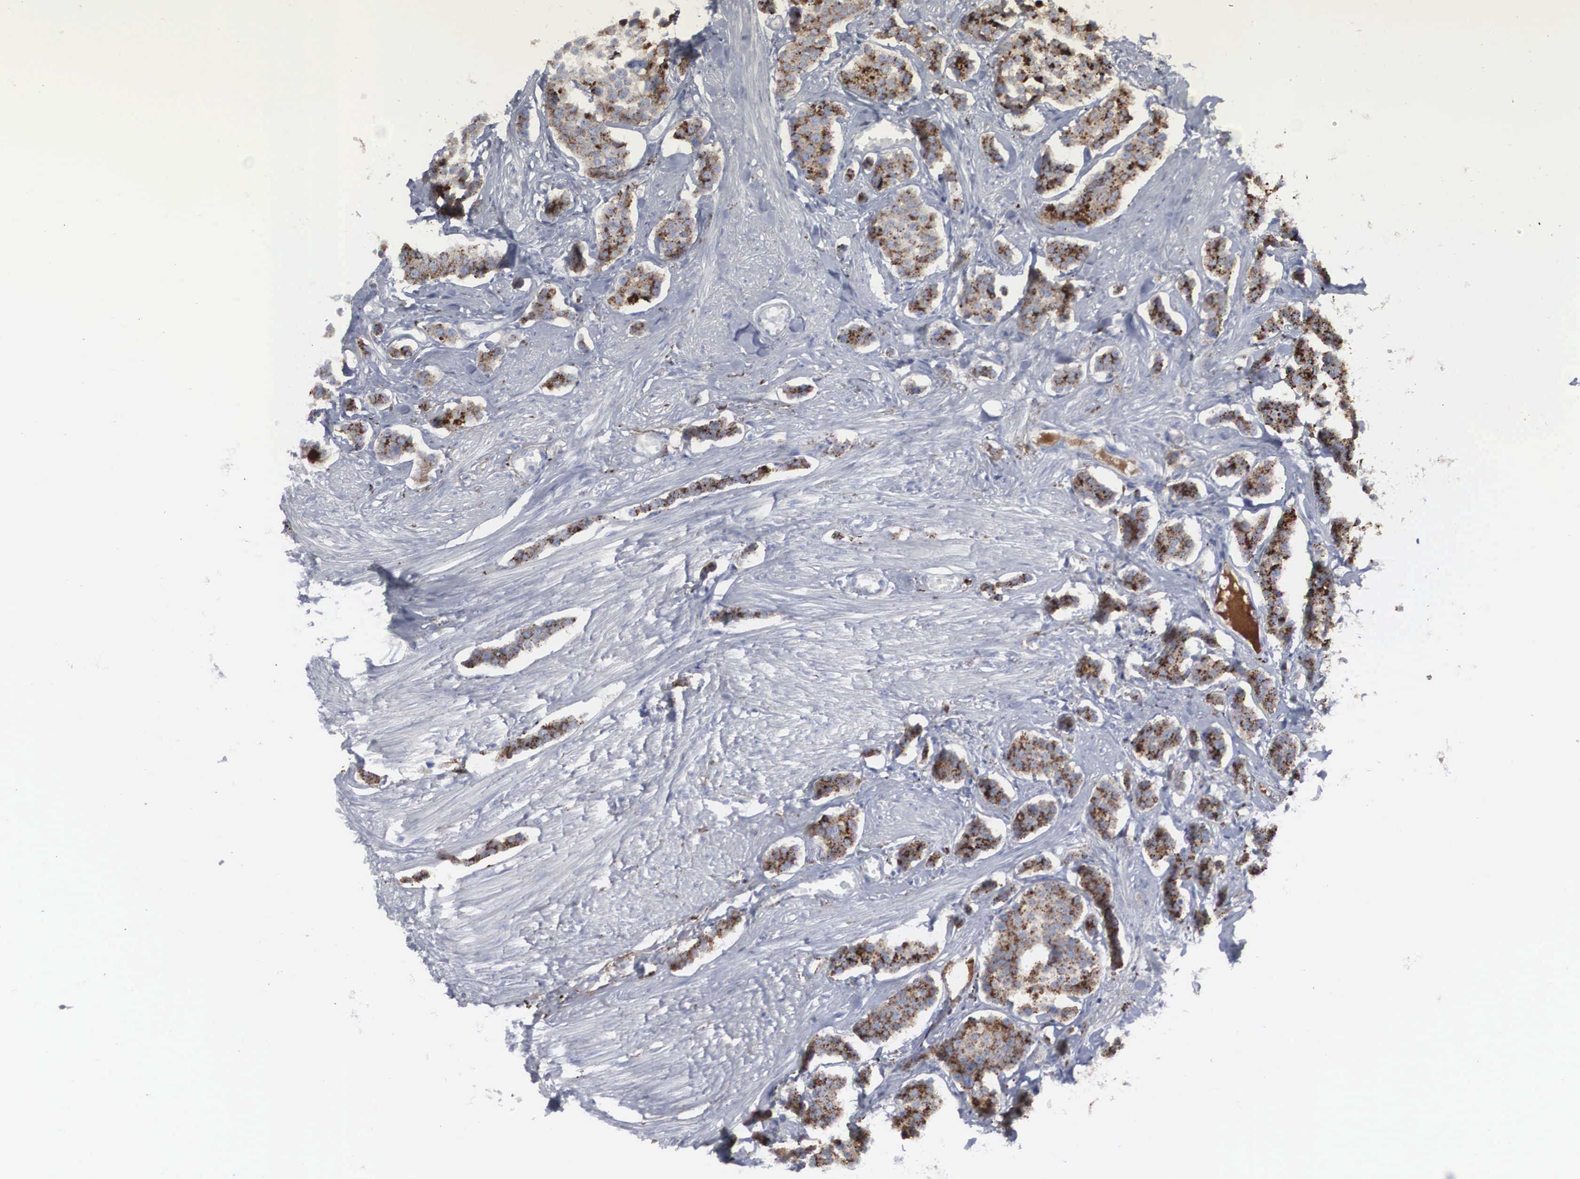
{"staining": {"intensity": "moderate", "quantity": ">75%", "location": "cytoplasmic/membranous"}, "tissue": "carcinoid", "cell_type": "Tumor cells", "image_type": "cancer", "snomed": [{"axis": "morphology", "description": "Carcinoid, malignant, NOS"}, {"axis": "topography", "description": "Small intestine"}], "caption": "Immunohistochemical staining of carcinoid (malignant) displays medium levels of moderate cytoplasmic/membranous positivity in approximately >75% of tumor cells.", "gene": "LGALS3BP", "patient": {"sex": "male", "age": 60}}